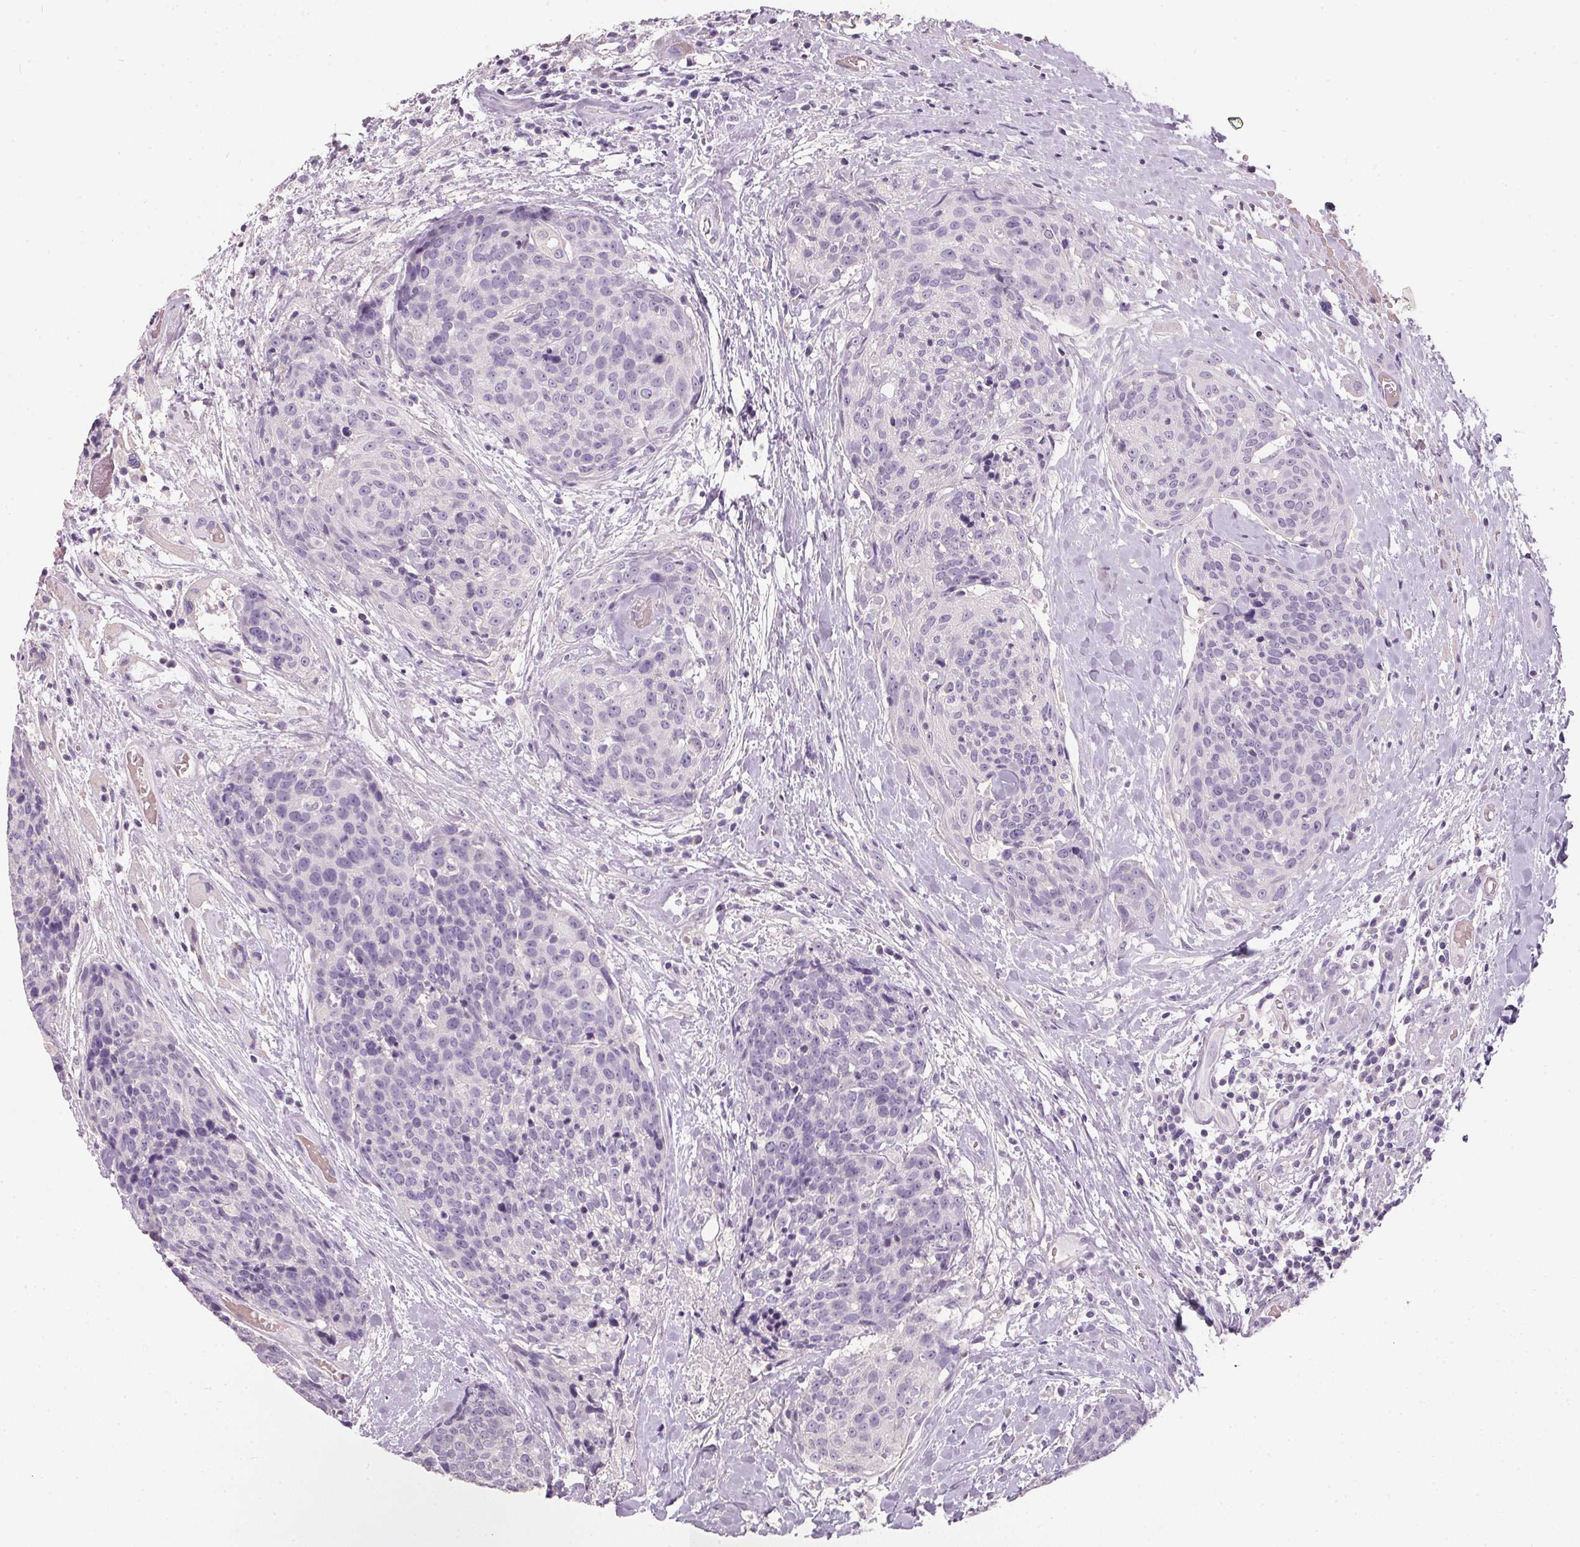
{"staining": {"intensity": "negative", "quantity": "none", "location": "none"}, "tissue": "head and neck cancer", "cell_type": "Tumor cells", "image_type": "cancer", "snomed": [{"axis": "morphology", "description": "Squamous cell carcinoma, NOS"}, {"axis": "topography", "description": "Oral tissue"}, {"axis": "topography", "description": "Head-Neck"}], "caption": "Squamous cell carcinoma (head and neck) was stained to show a protein in brown. There is no significant positivity in tumor cells.", "gene": "HSD17B1", "patient": {"sex": "male", "age": 64}}